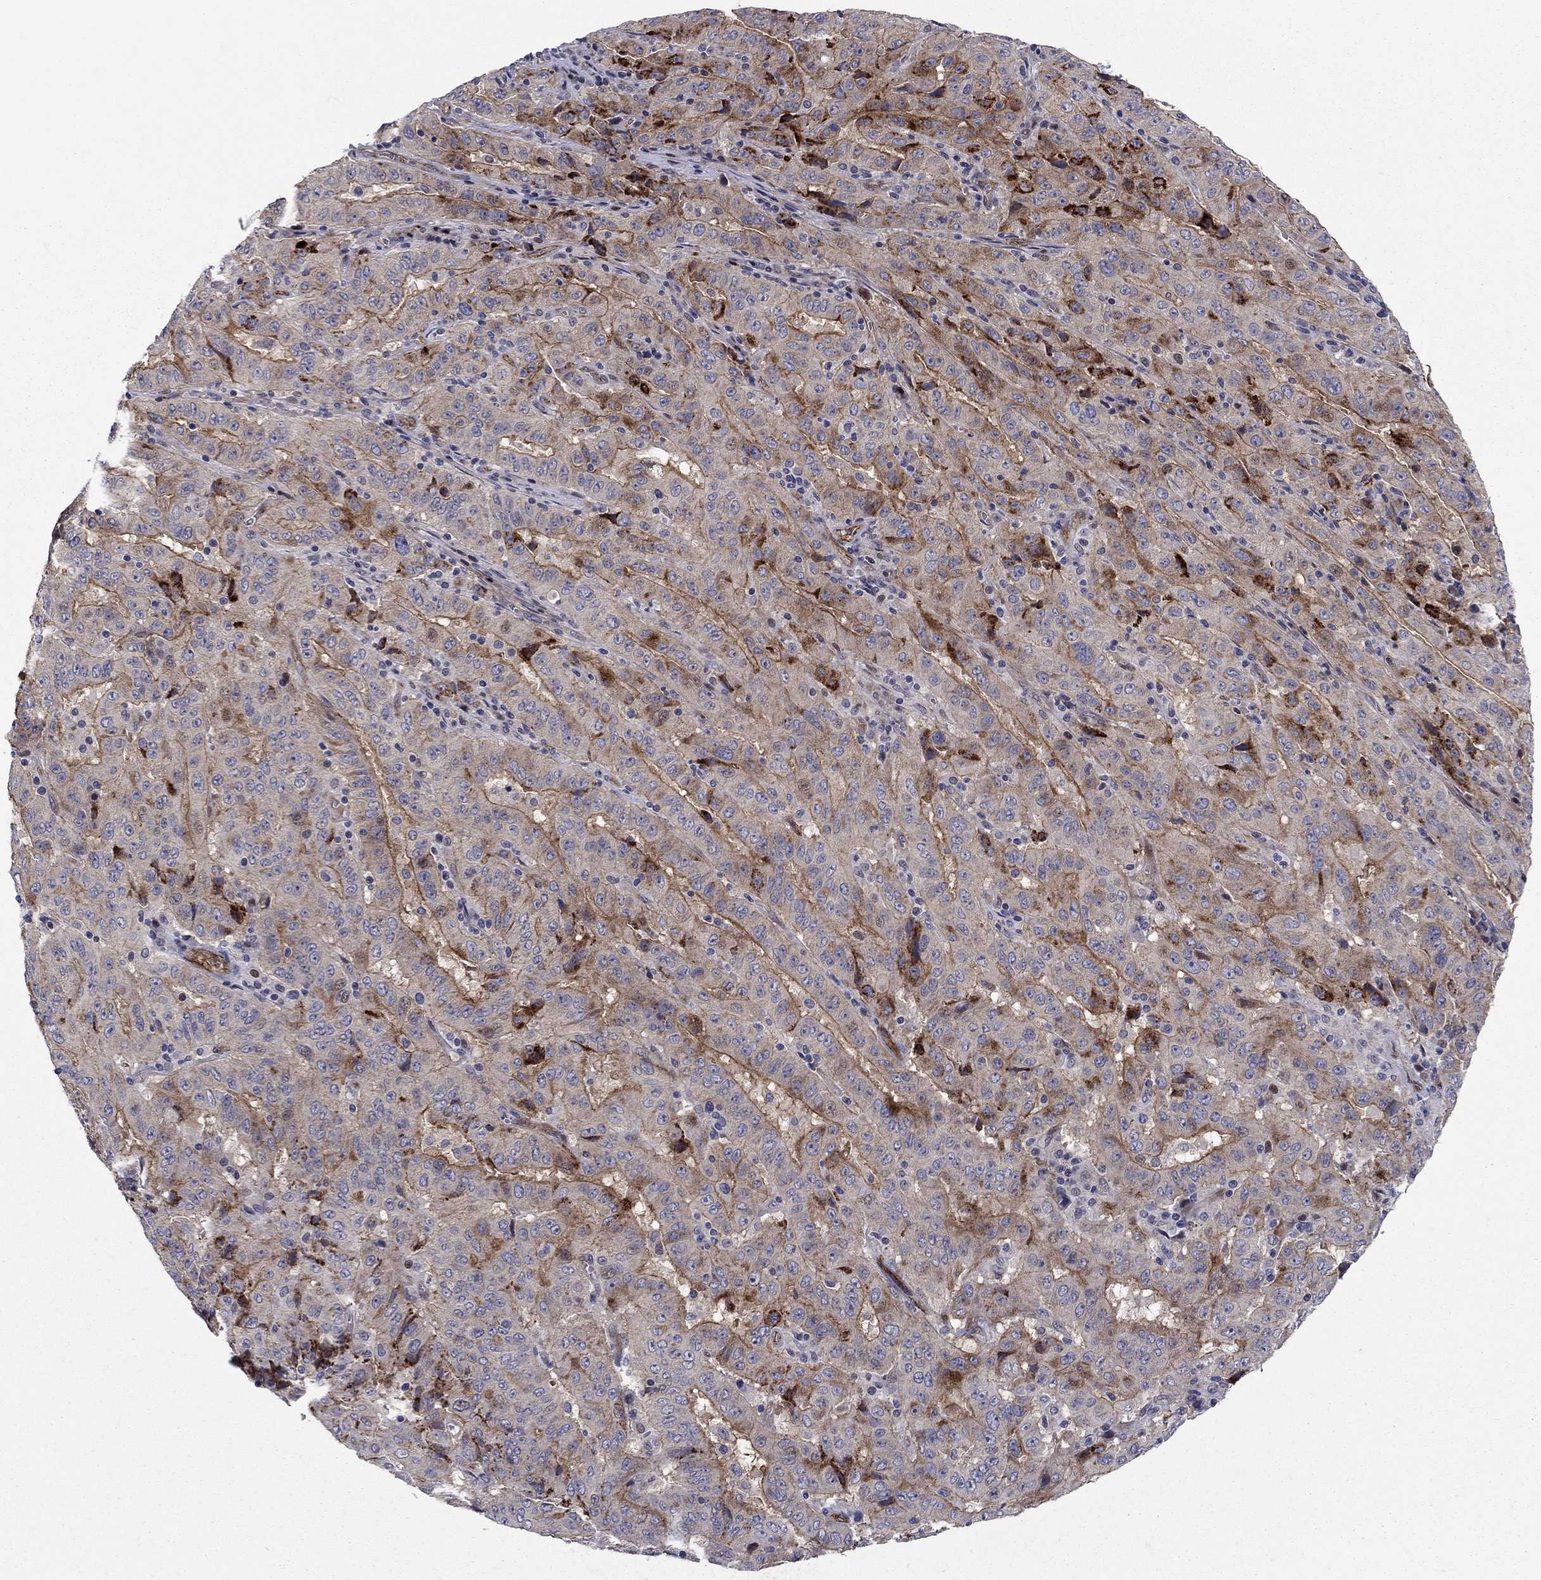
{"staining": {"intensity": "strong", "quantity": "25%-75%", "location": "cytoplasmic/membranous"}, "tissue": "pancreatic cancer", "cell_type": "Tumor cells", "image_type": "cancer", "snomed": [{"axis": "morphology", "description": "Adenocarcinoma, NOS"}, {"axis": "topography", "description": "Pancreas"}], "caption": "A brown stain highlights strong cytoplasmic/membranous staining of a protein in pancreatic cancer (adenocarcinoma) tumor cells.", "gene": "SLC7A1", "patient": {"sex": "male", "age": 63}}